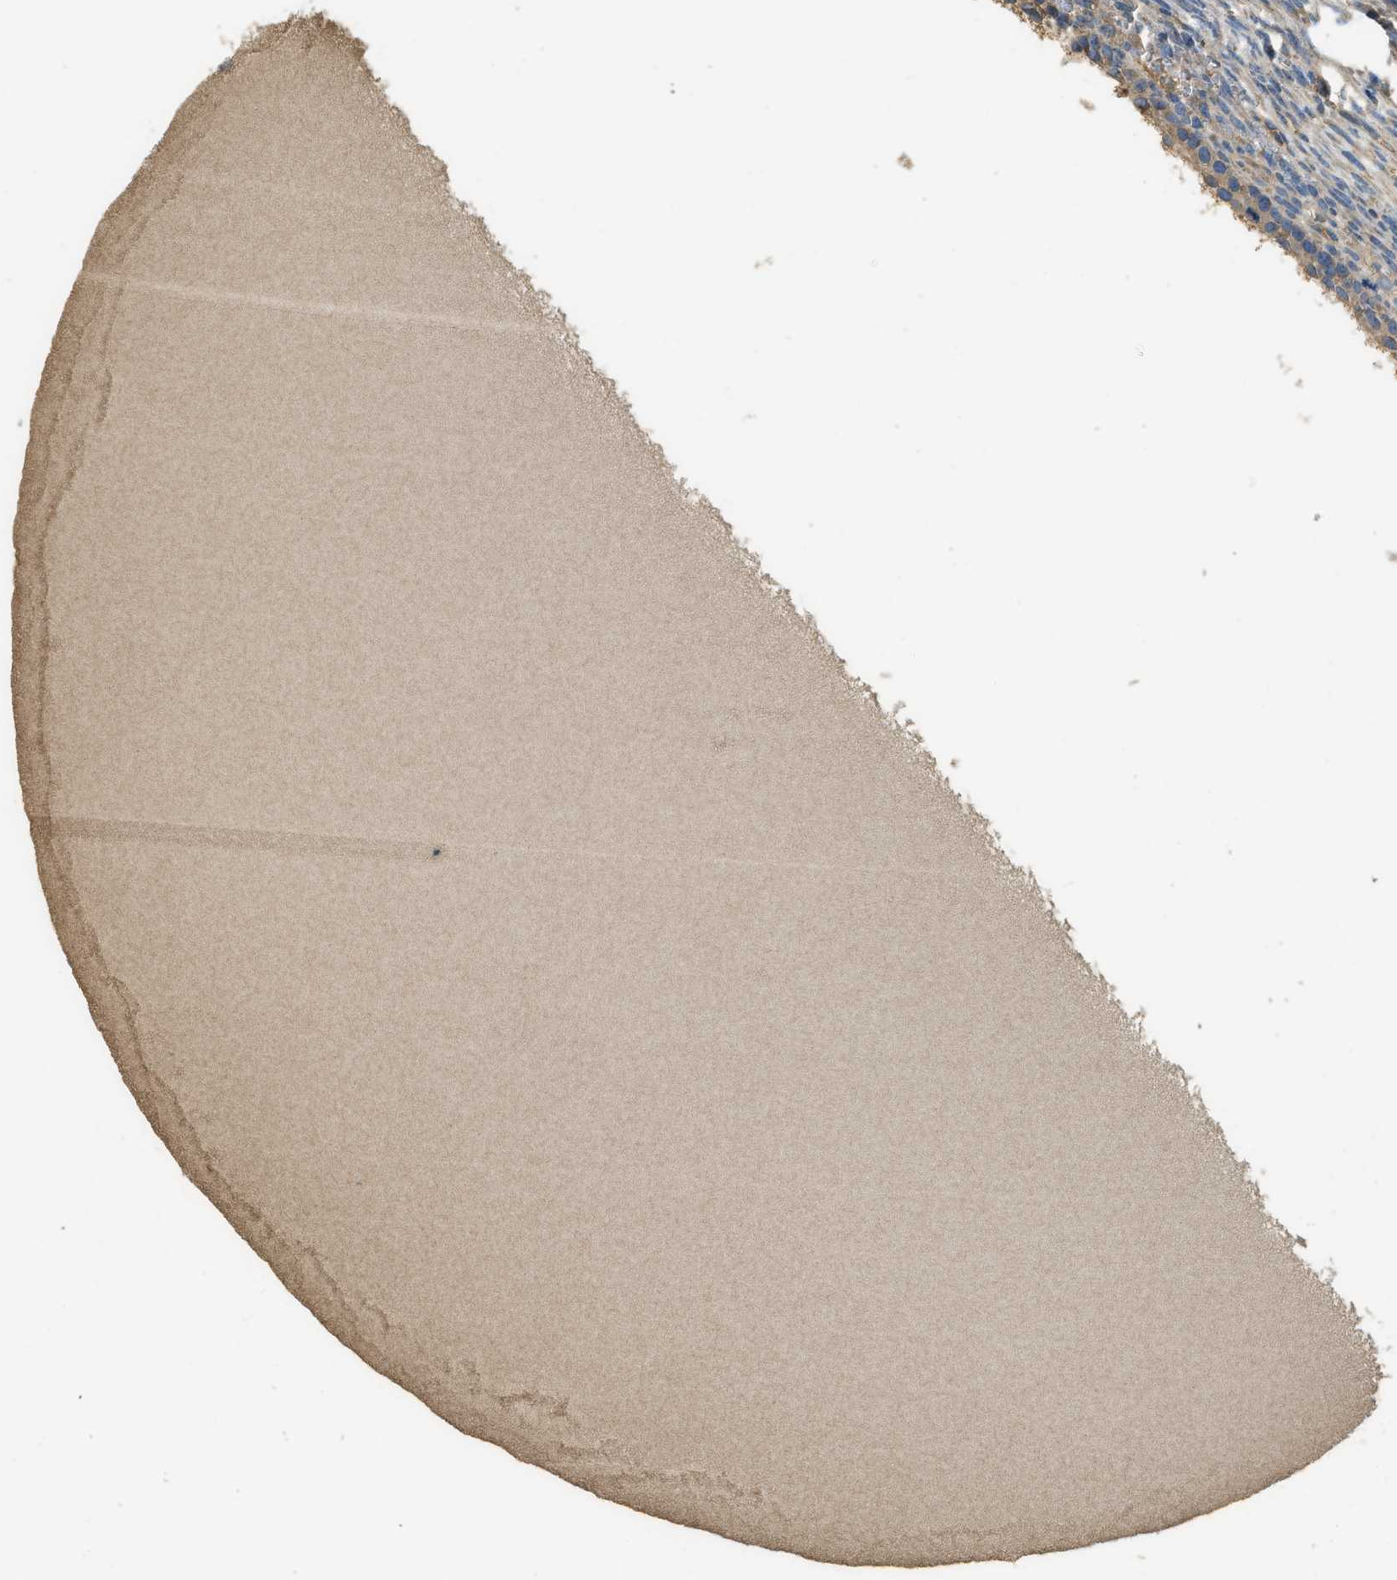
{"staining": {"intensity": "moderate", "quantity": "<25%", "location": "cytoplasmic/membranous"}, "tissue": "ovary", "cell_type": "Ovarian stroma cells", "image_type": "normal", "snomed": [{"axis": "morphology", "description": "Normal tissue, NOS"}, {"axis": "topography", "description": "Ovary"}], "caption": "Ovary was stained to show a protein in brown. There is low levels of moderate cytoplasmic/membranous positivity in approximately <25% of ovarian stroma cells.", "gene": "RIPK2", "patient": {"sex": "female", "age": 33}}